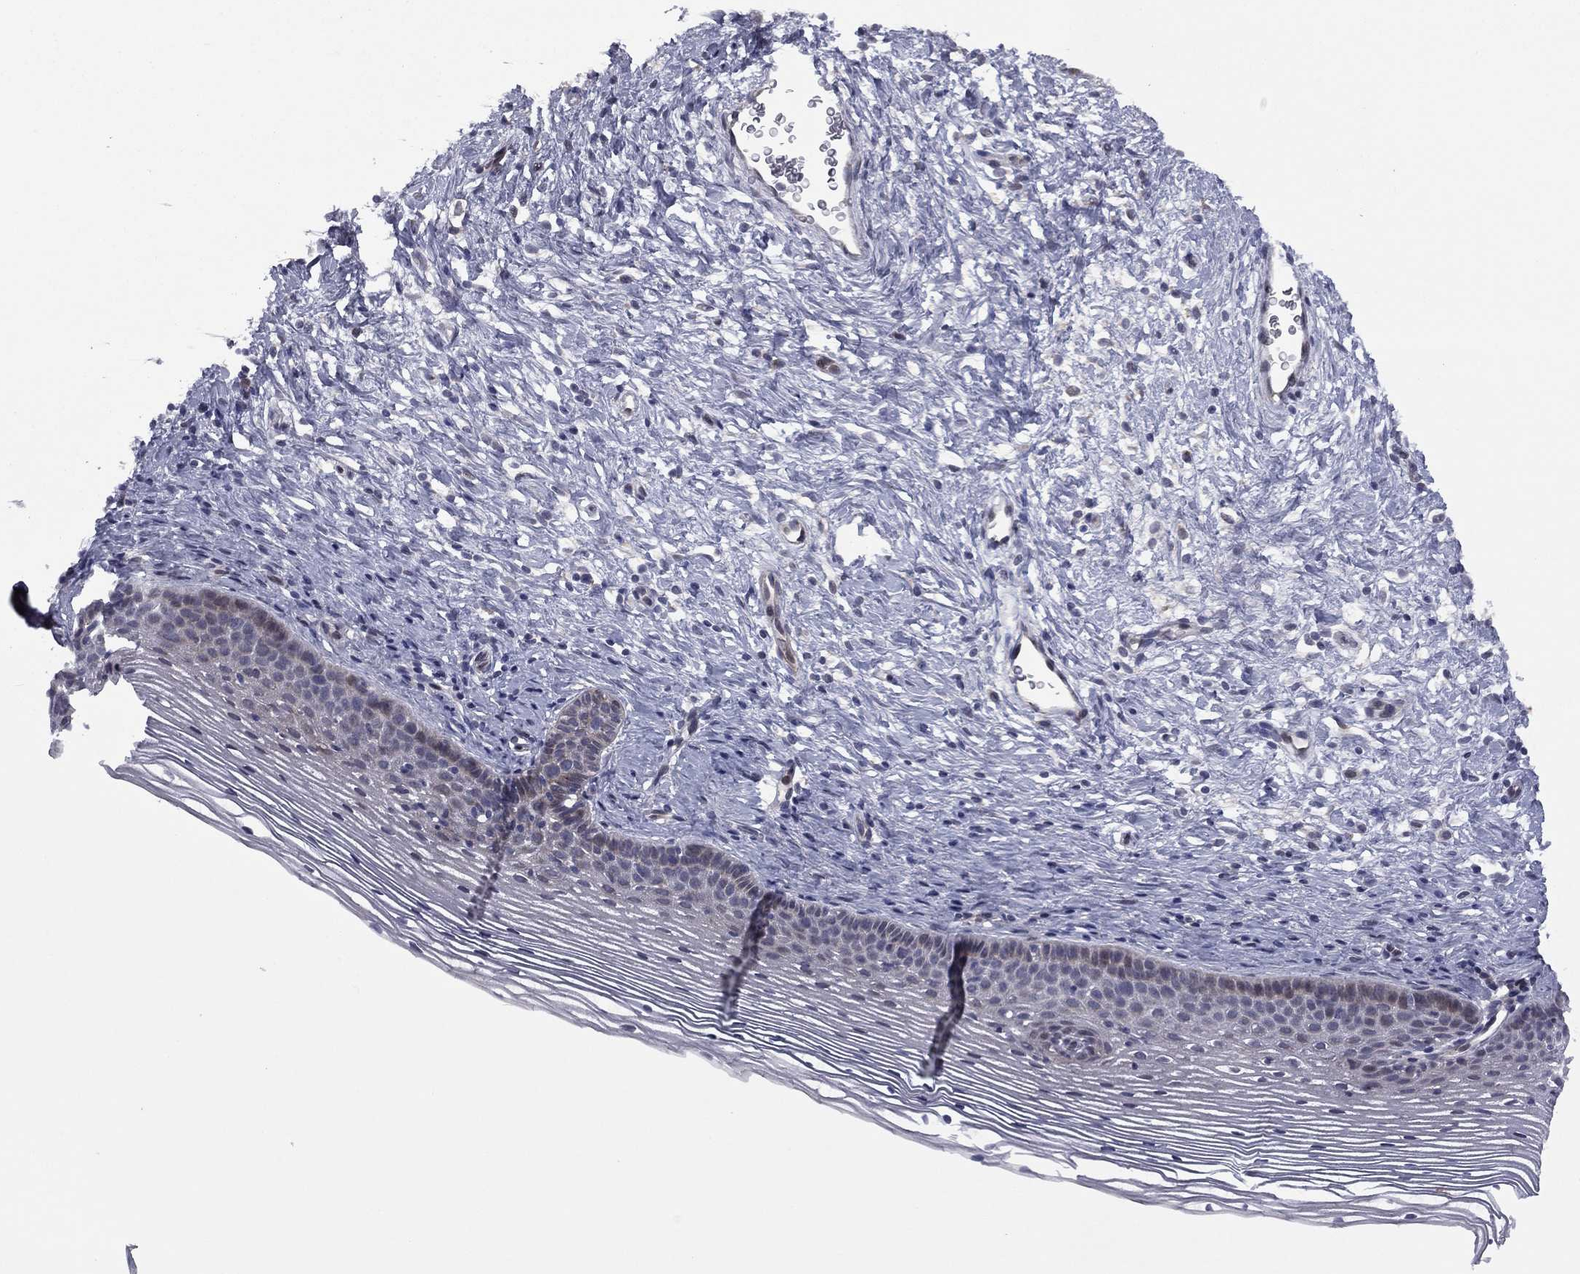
{"staining": {"intensity": "negative", "quantity": "none", "location": "none"}, "tissue": "cervix", "cell_type": "Squamous epithelial cells", "image_type": "normal", "snomed": [{"axis": "morphology", "description": "Normal tissue, NOS"}, {"axis": "topography", "description": "Cervix"}], "caption": "Cervix stained for a protein using immunohistochemistry reveals no expression squamous epithelial cells.", "gene": "ACTRT2", "patient": {"sex": "female", "age": 39}}